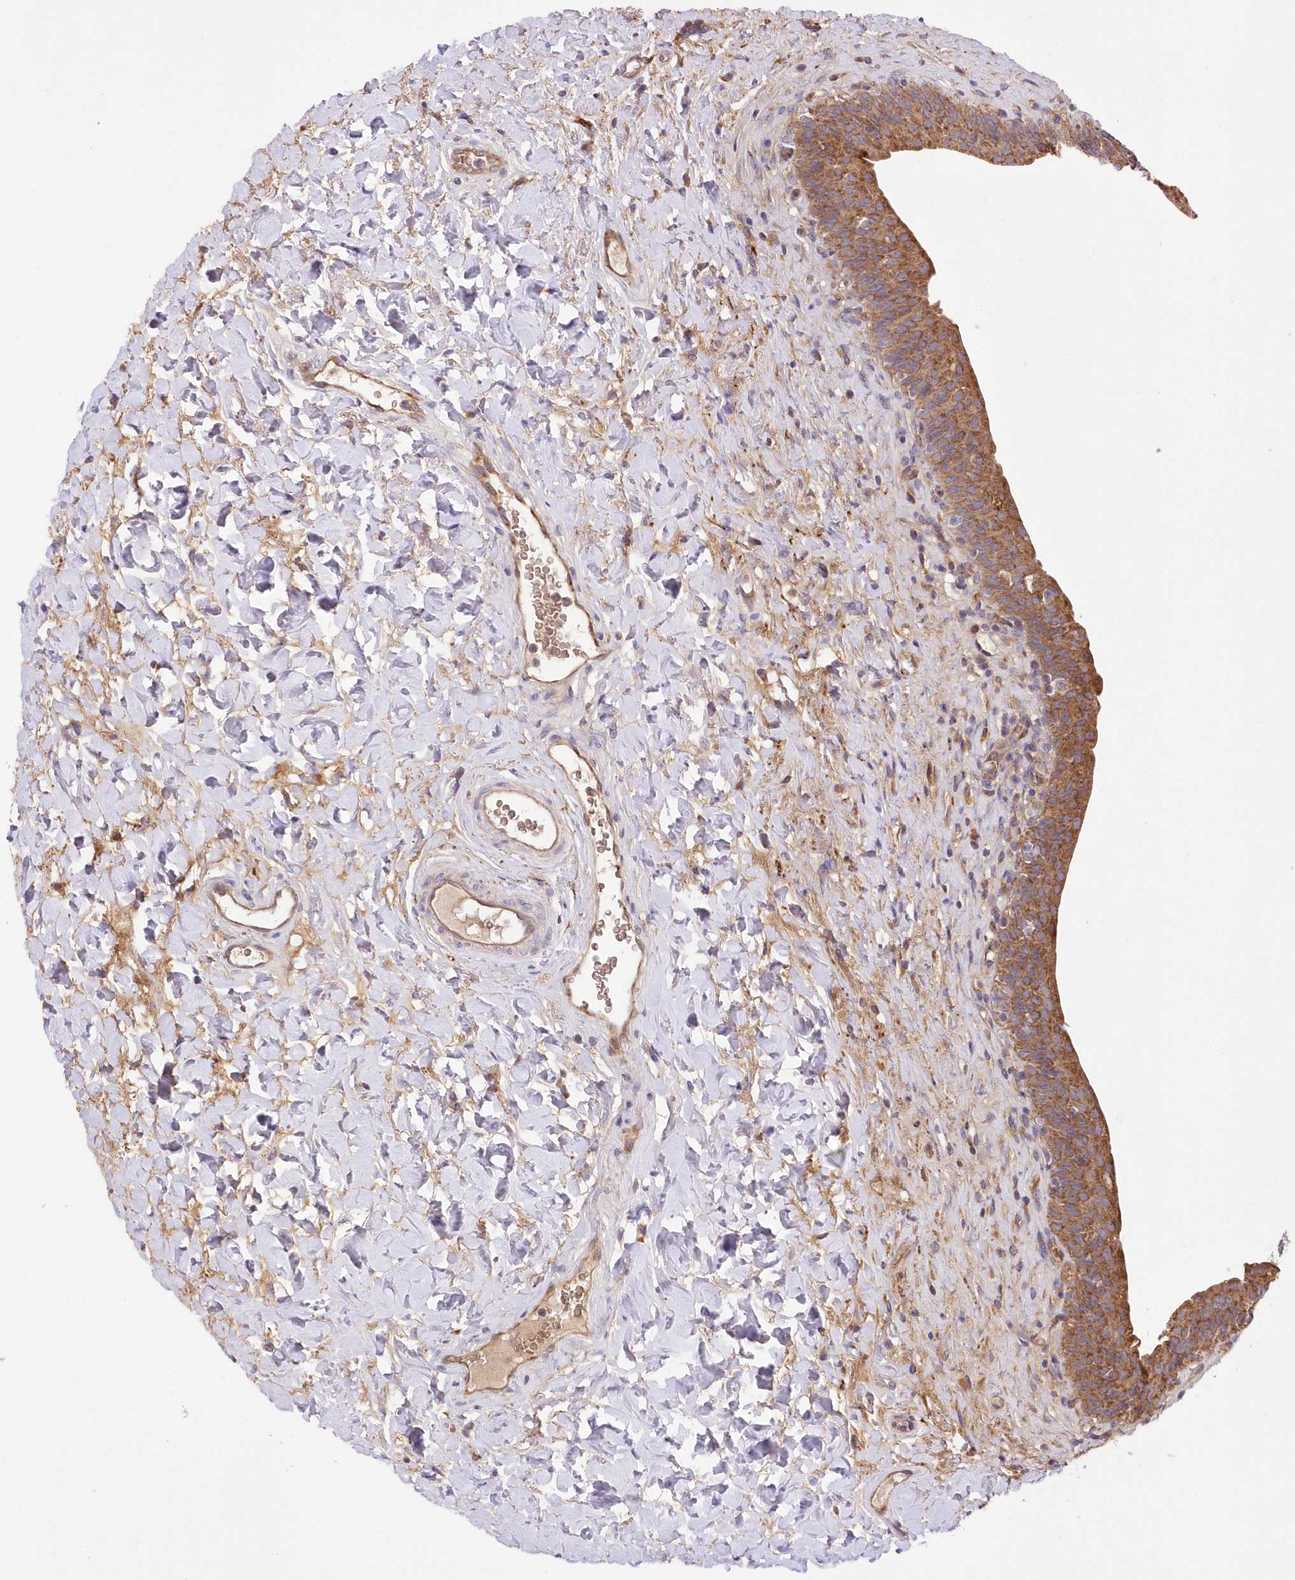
{"staining": {"intensity": "moderate", "quantity": ">75%", "location": "cytoplasmic/membranous"}, "tissue": "urinary bladder", "cell_type": "Urothelial cells", "image_type": "normal", "snomed": [{"axis": "morphology", "description": "Normal tissue, NOS"}, {"axis": "topography", "description": "Urinary bladder"}], "caption": "Immunohistochemical staining of normal urinary bladder shows medium levels of moderate cytoplasmic/membranous positivity in approximately >75% of urothelial cells.", "gene": "FCHO2", "patient": {"sex": "male", "age": 83}}